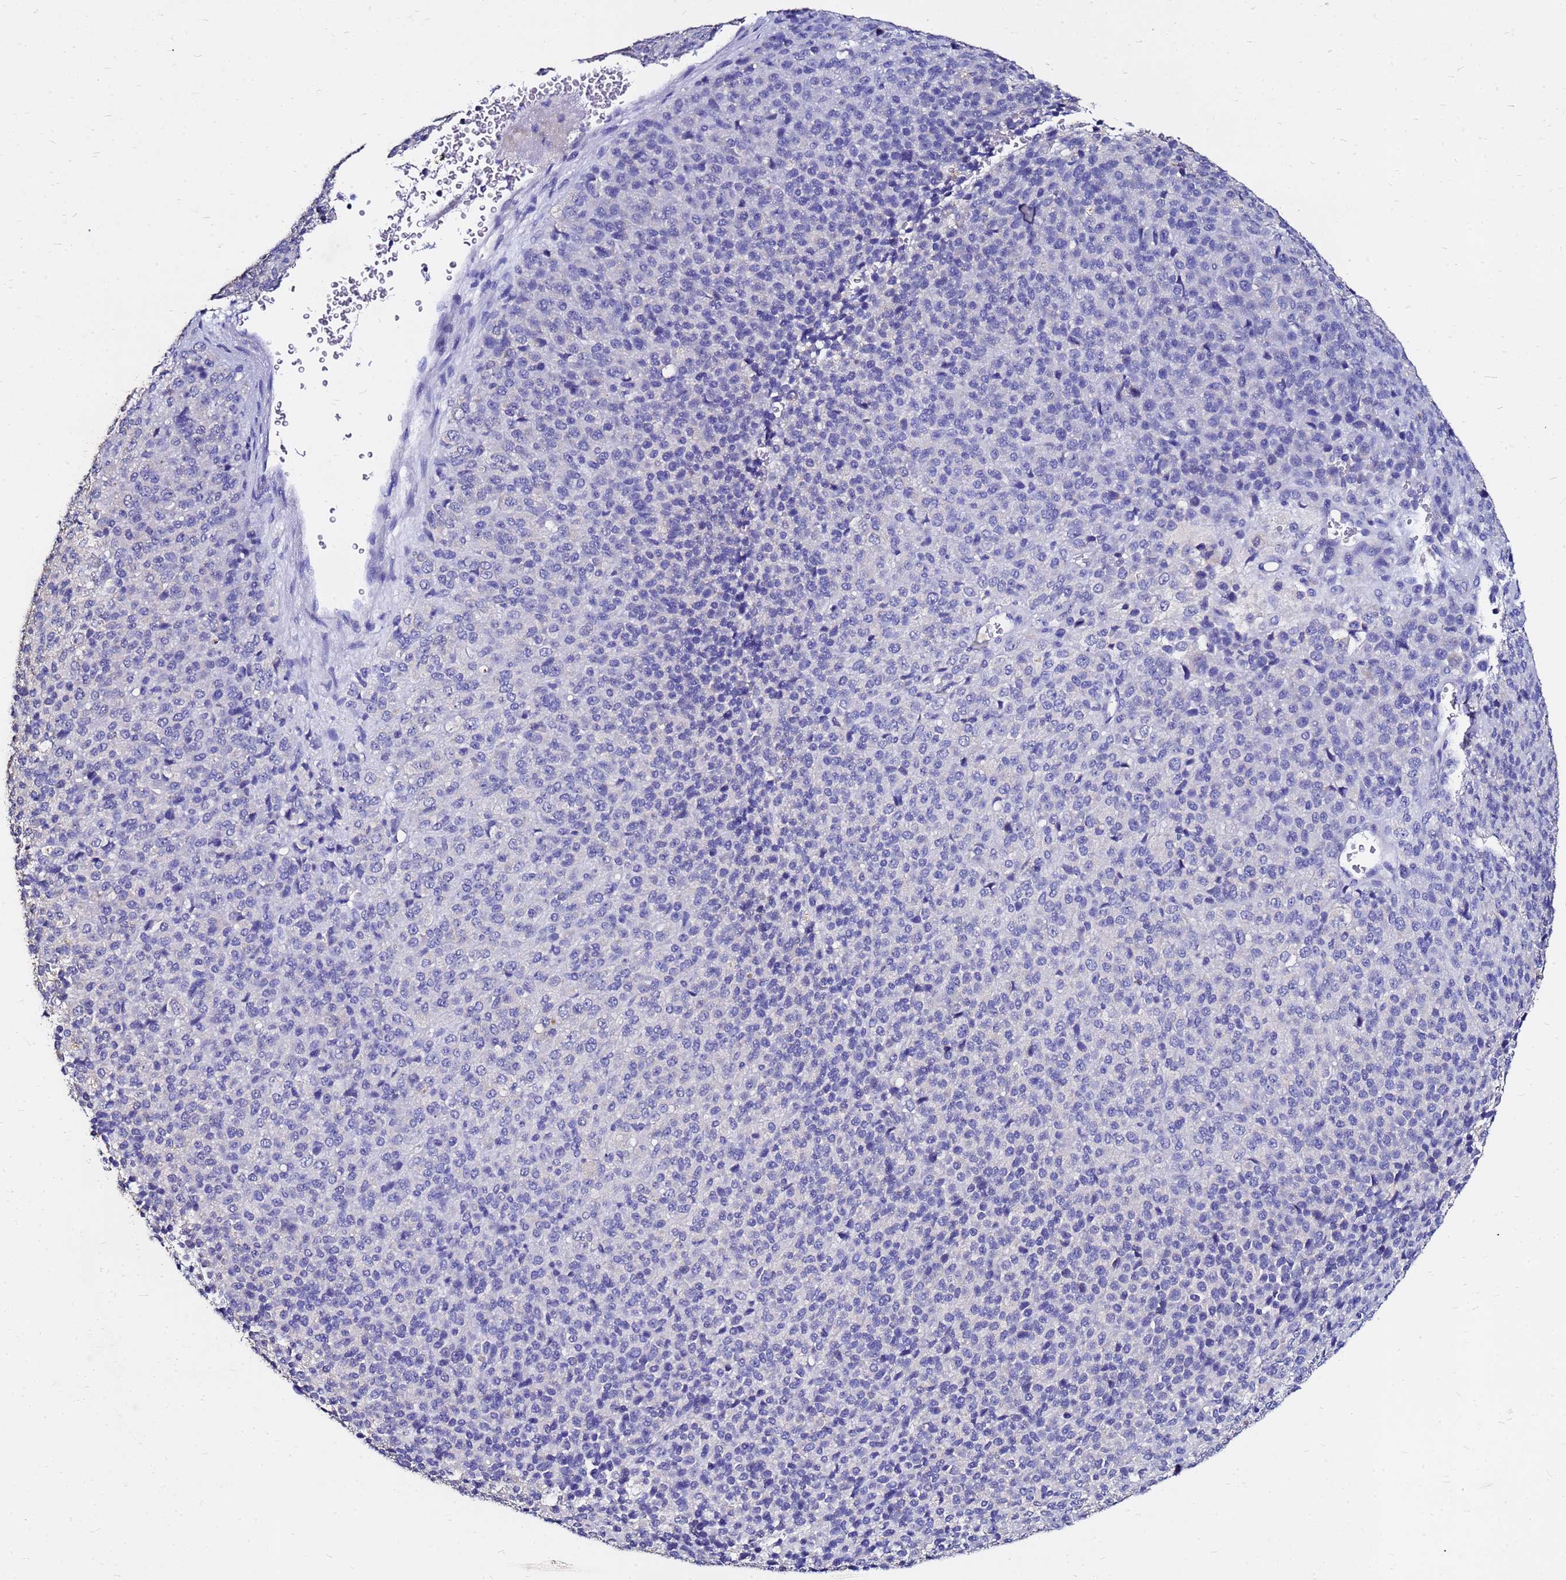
{"staining": {"intensity": "negative", "quantity": "none", "location": "none"}, "tissue": "melanoma", "cell_type": "Tumor cells", "image_type": "cancer", "snomed": [{"axis": "morphology", "description": "Malignant melanoma, Metastatic site"}, {"axis": "topography", "description": "Brain"}], "caption": "The IHC micrograph has no significant expression in tumor cells of malignant melanoma (metastatic site) tissue.", "gene": "FAM183A", "patient": {"sex": "female", "age": 56}}